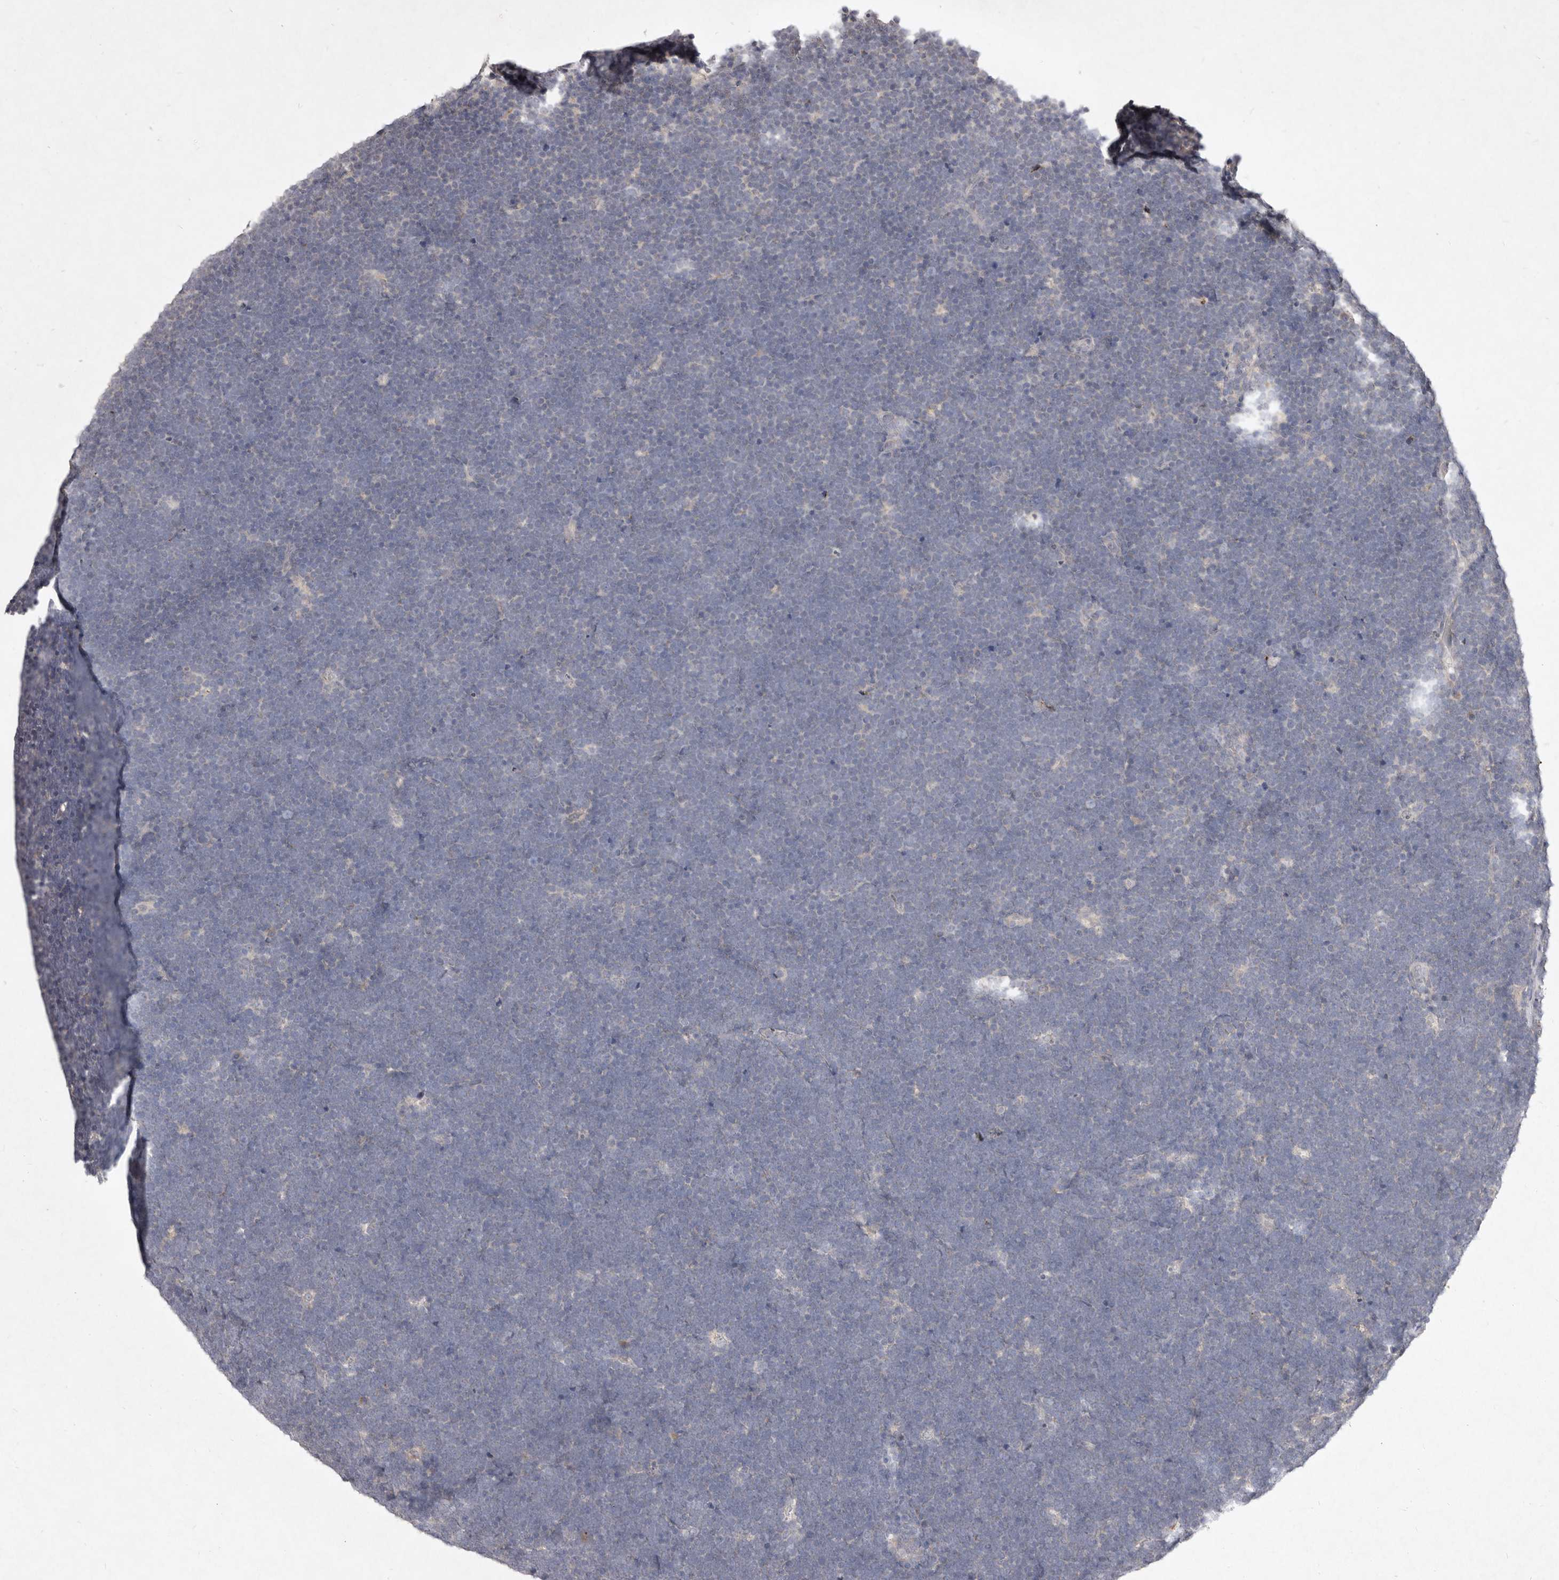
{"staining": {"intensity": "negative", "quantity": "none", "location": "none"}, "tissue": "lymphoma", "cell_type": "Tumor cells", "image_type": "cancer", "snomed": [{"axis": "morphology", "description": "Malignant lymphoma, non-Hodgkin's type, High grade"}, {"axis": "topography", "description": "Lymph node"}], "caption": "A high-resolution histopathology image shows immunohistochemistry staining of lymphoma, which displays no significant positivity in tumor cells.", "gene": "P2RX6", "patient": {"sex": "male", "age": 13}}